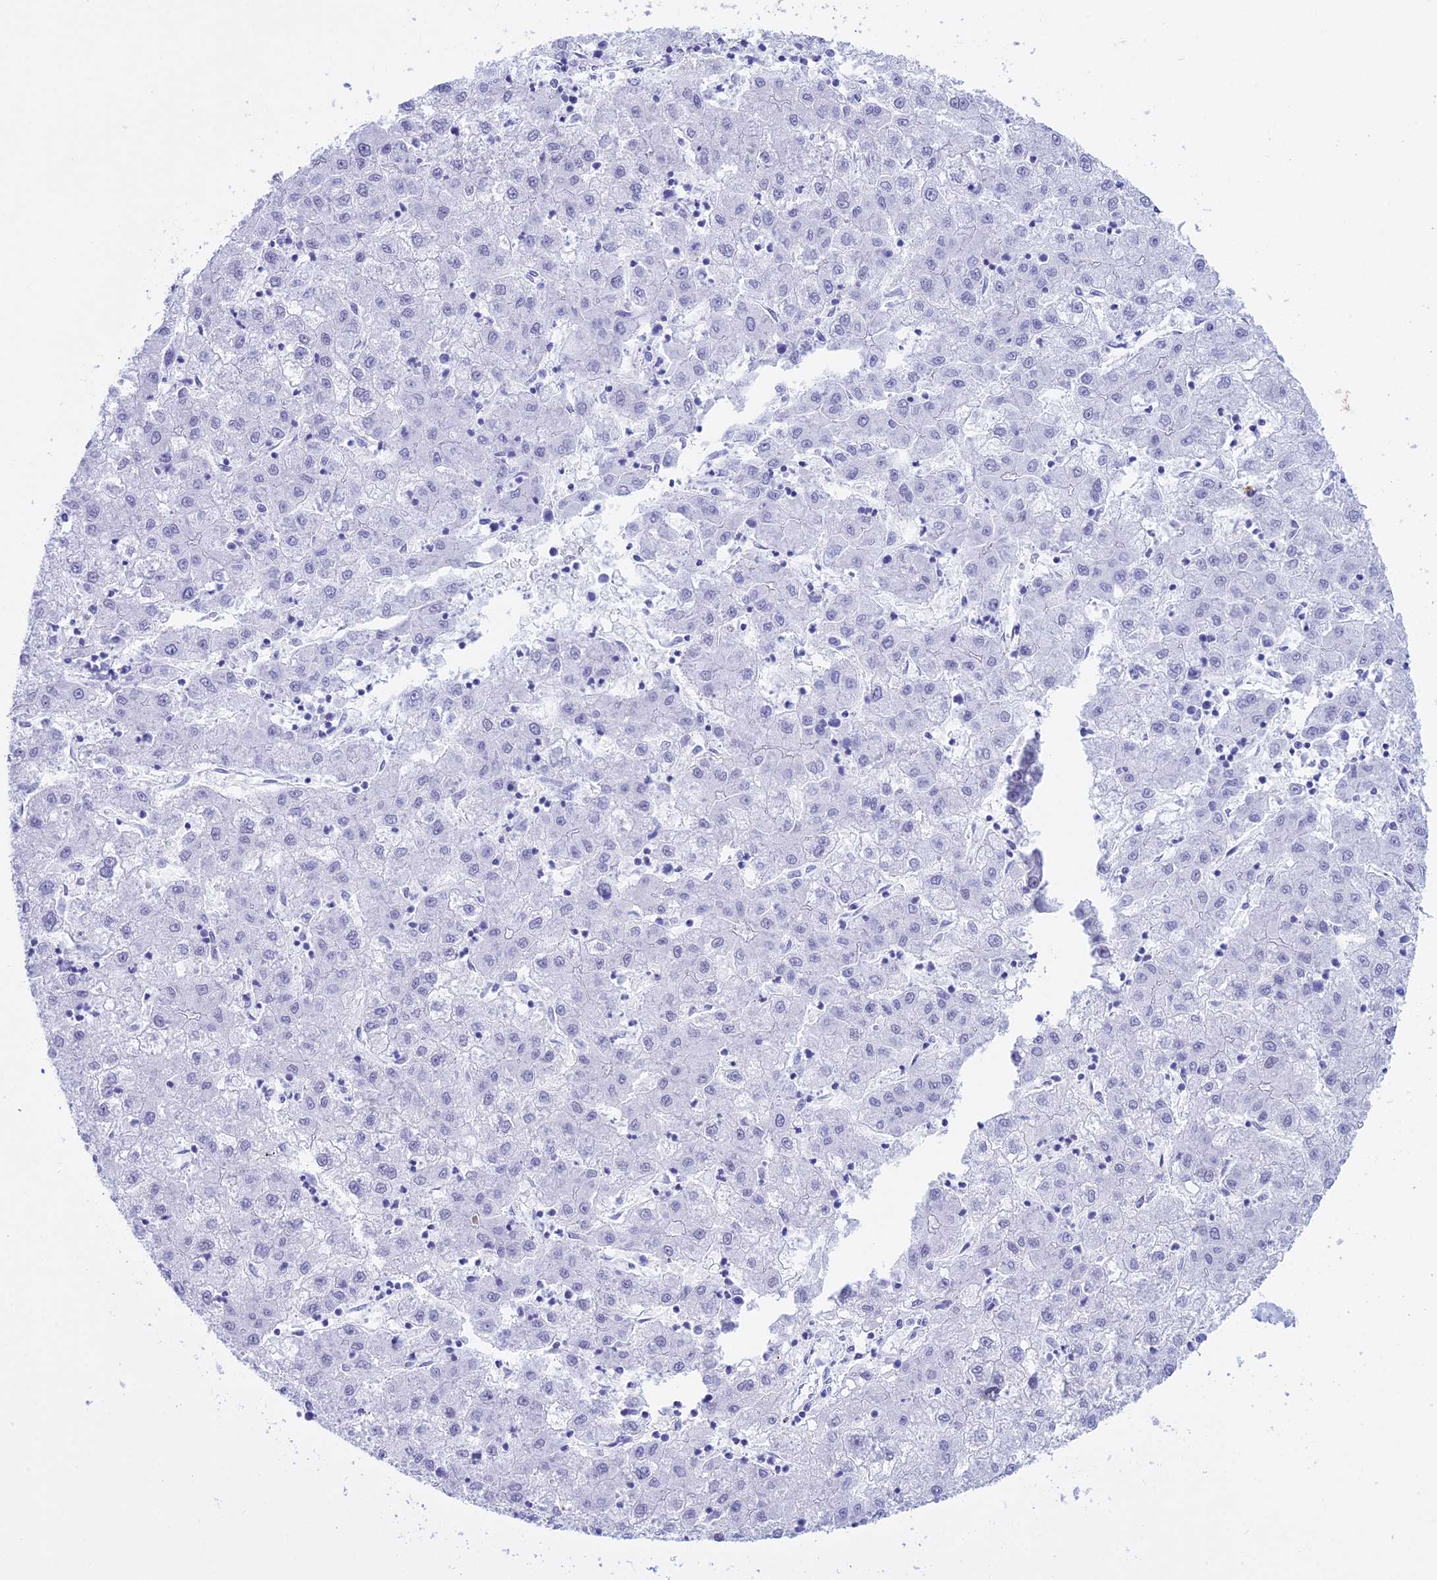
{"staining": {"intensity": "negative", "quantity": "none", "location": "none"}, "tissue": "liver cancer", "cell_type": "Tumor cells", "image_type": "cancer", "snomed": [{"axis": "morphology", "description": "Carcinoma, Hepatocellular, NOS"}, {"axis": "topography", "description": "Liver"}], "caption": "This is an IHC micrograph of human liver cancer (hepatocellular carcinoma). There is no staining in tumor cells.", "gene": "RNPS1", "patient": {"sex": "male", "age": 72}}